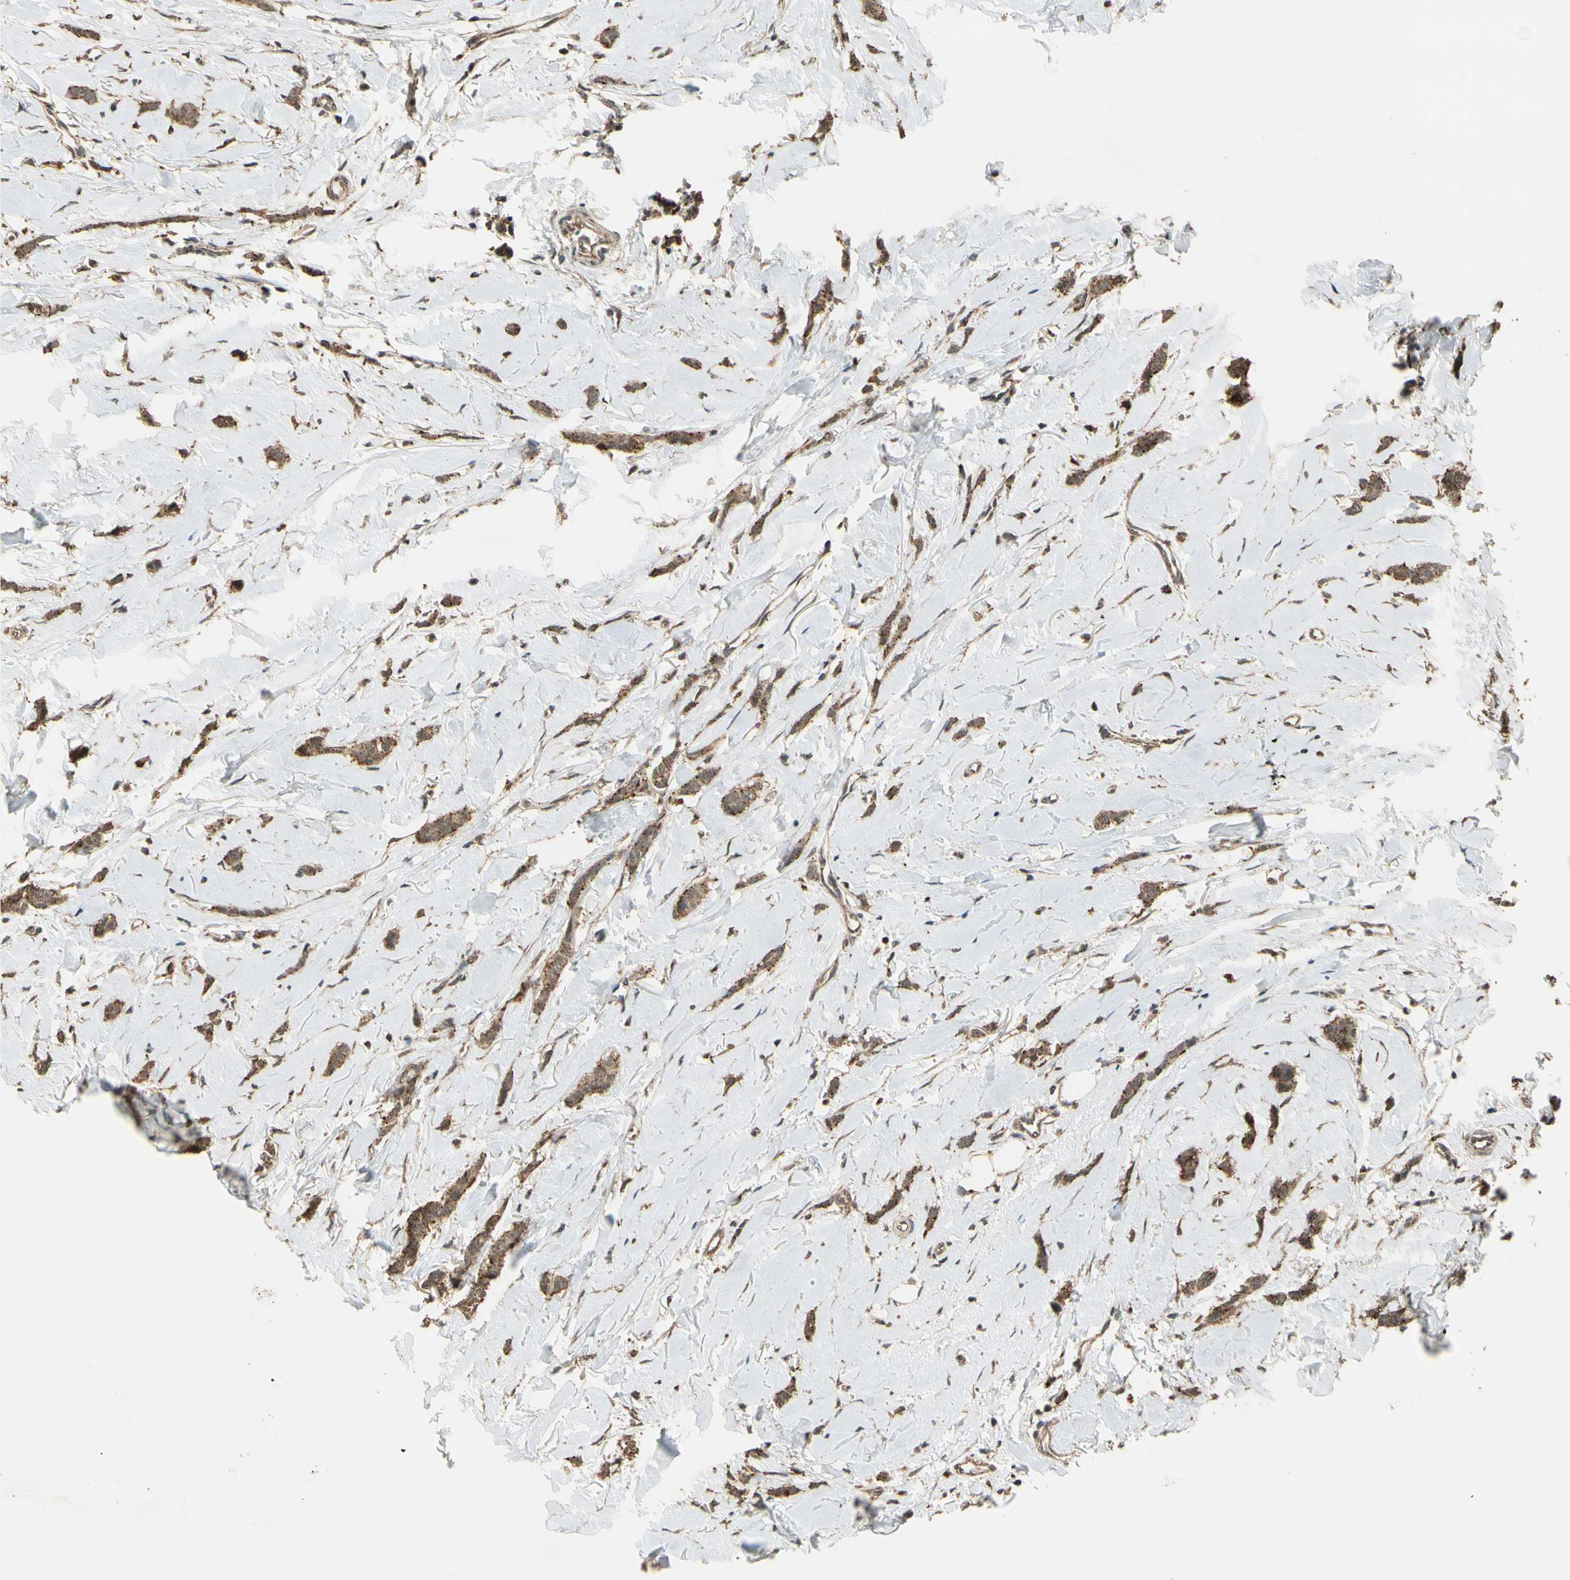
{"staining": {"intensity": "moderate", "quantity": ">75%", "location": "cytoplasmic/membranous"}, "tissue": "breast cancer", "cell_type": "Tumor cells", "image_type": "cancer", "snomed": [{"axis": "morphology", "description": "Lobular carcinoma"}, {"axis": "topography", "description": "Skin"}, {"axis": "topography", "description": "Breast"}], "caption": "IHC (DAB) staining of human breast cancer exhibits moderate cytoplasmic/membranous protein positivity in approximately >75% of tumor cells.", "gene": "LAMTOR1", "patient": {"sex": "female", "age": 46}}